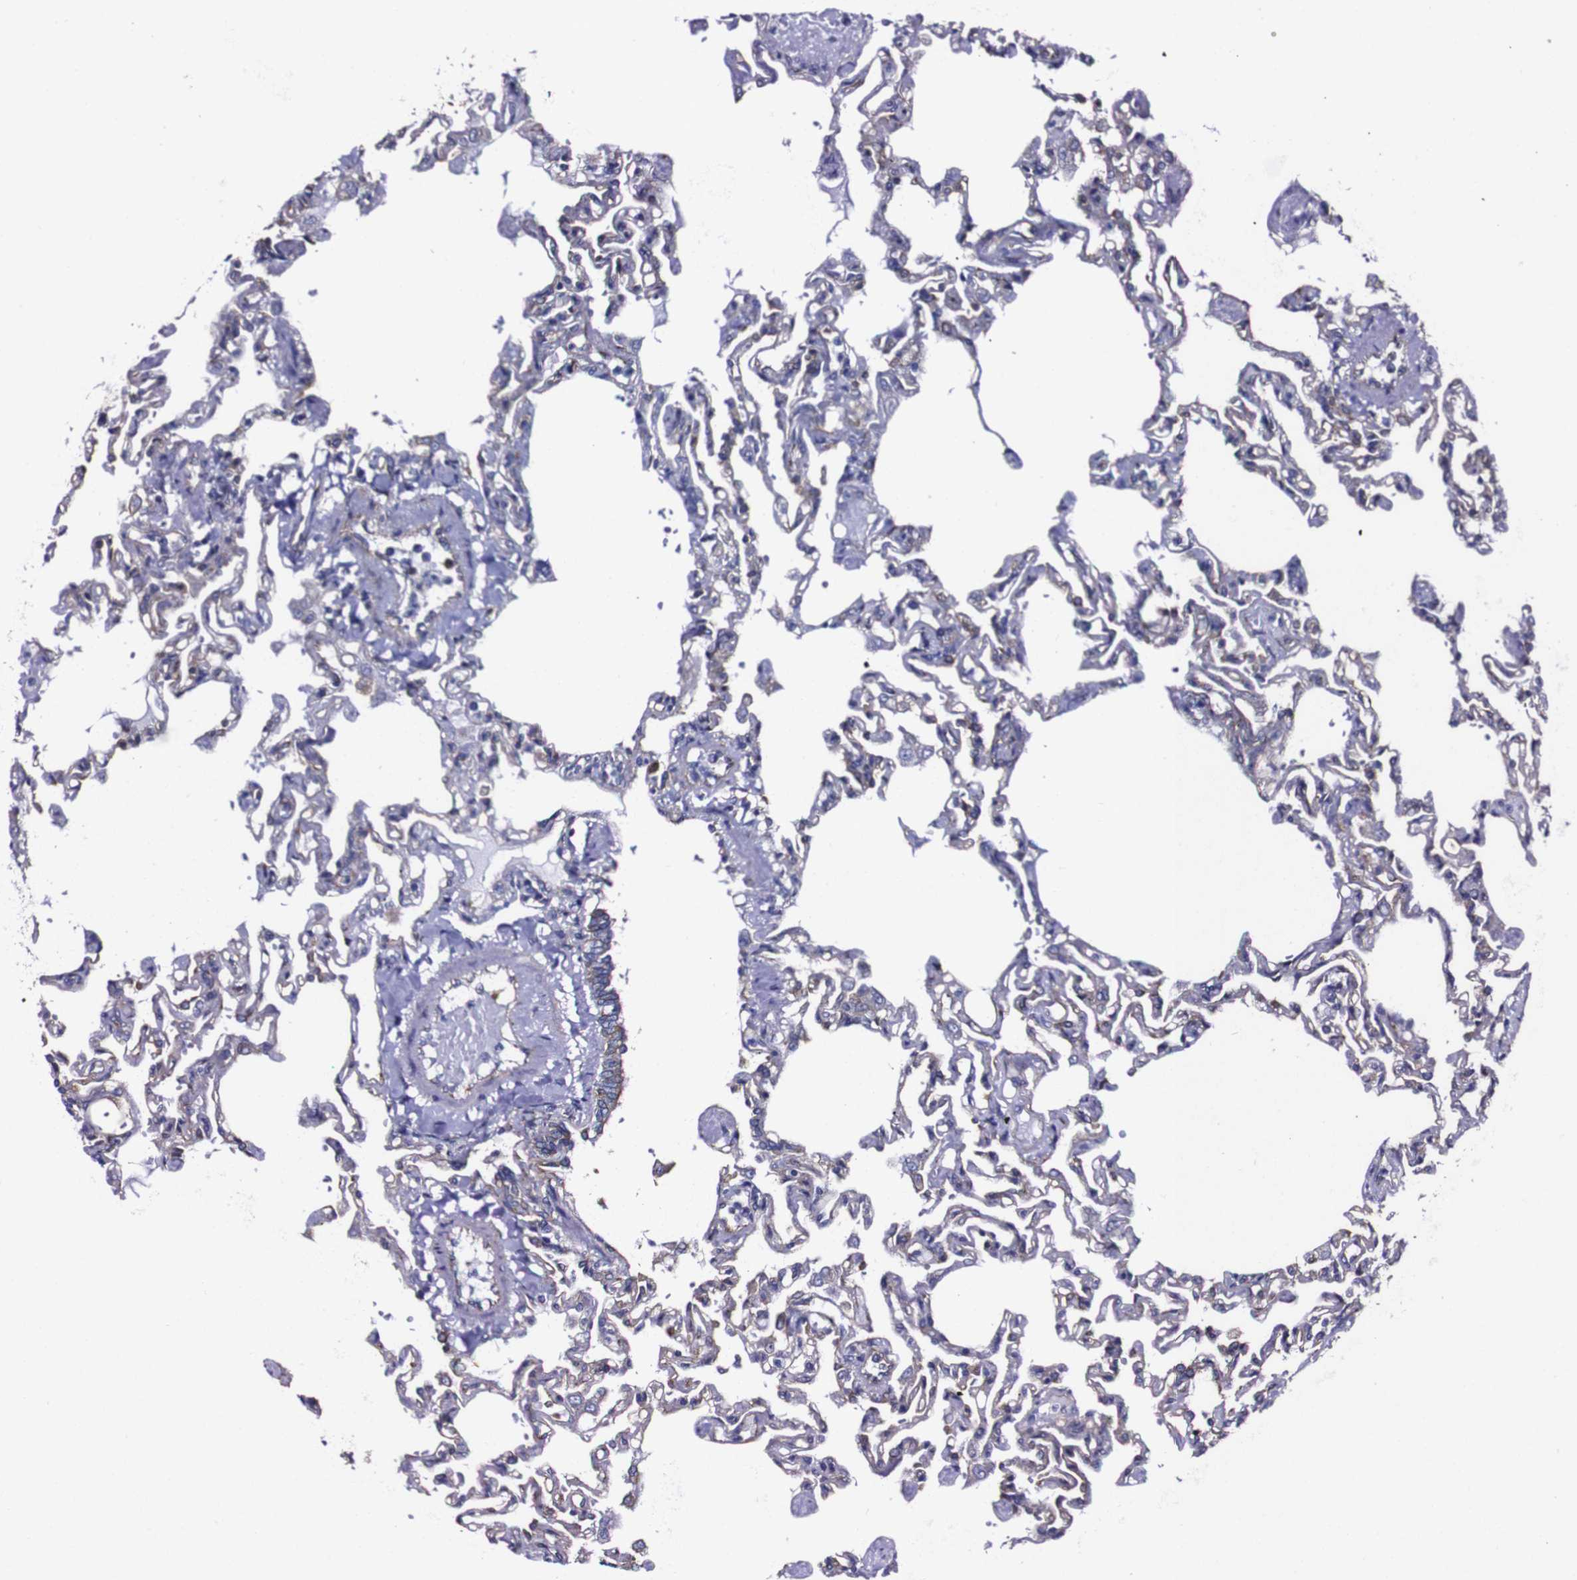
{"staining": {"intensity": "moderate", "quantity": "25%-75%", "location": "cytoplasmic/membranous"}, "tissue": "lung", "cell_type": "Alveolar cells", "image_type": "normal", "snomed": [{"axis": "morphology", "description": "Normal tissue, NOS"}, {"axis": "topography", "description": "Lung"}], "caption": "Protein expression analysis of benign human lung reveals moderate cytoplasmic/membranous expression in about 25%-75% of alveolar cells.", "gene": "CSF1R", "patient": {"sex": "male", "age": 21}}